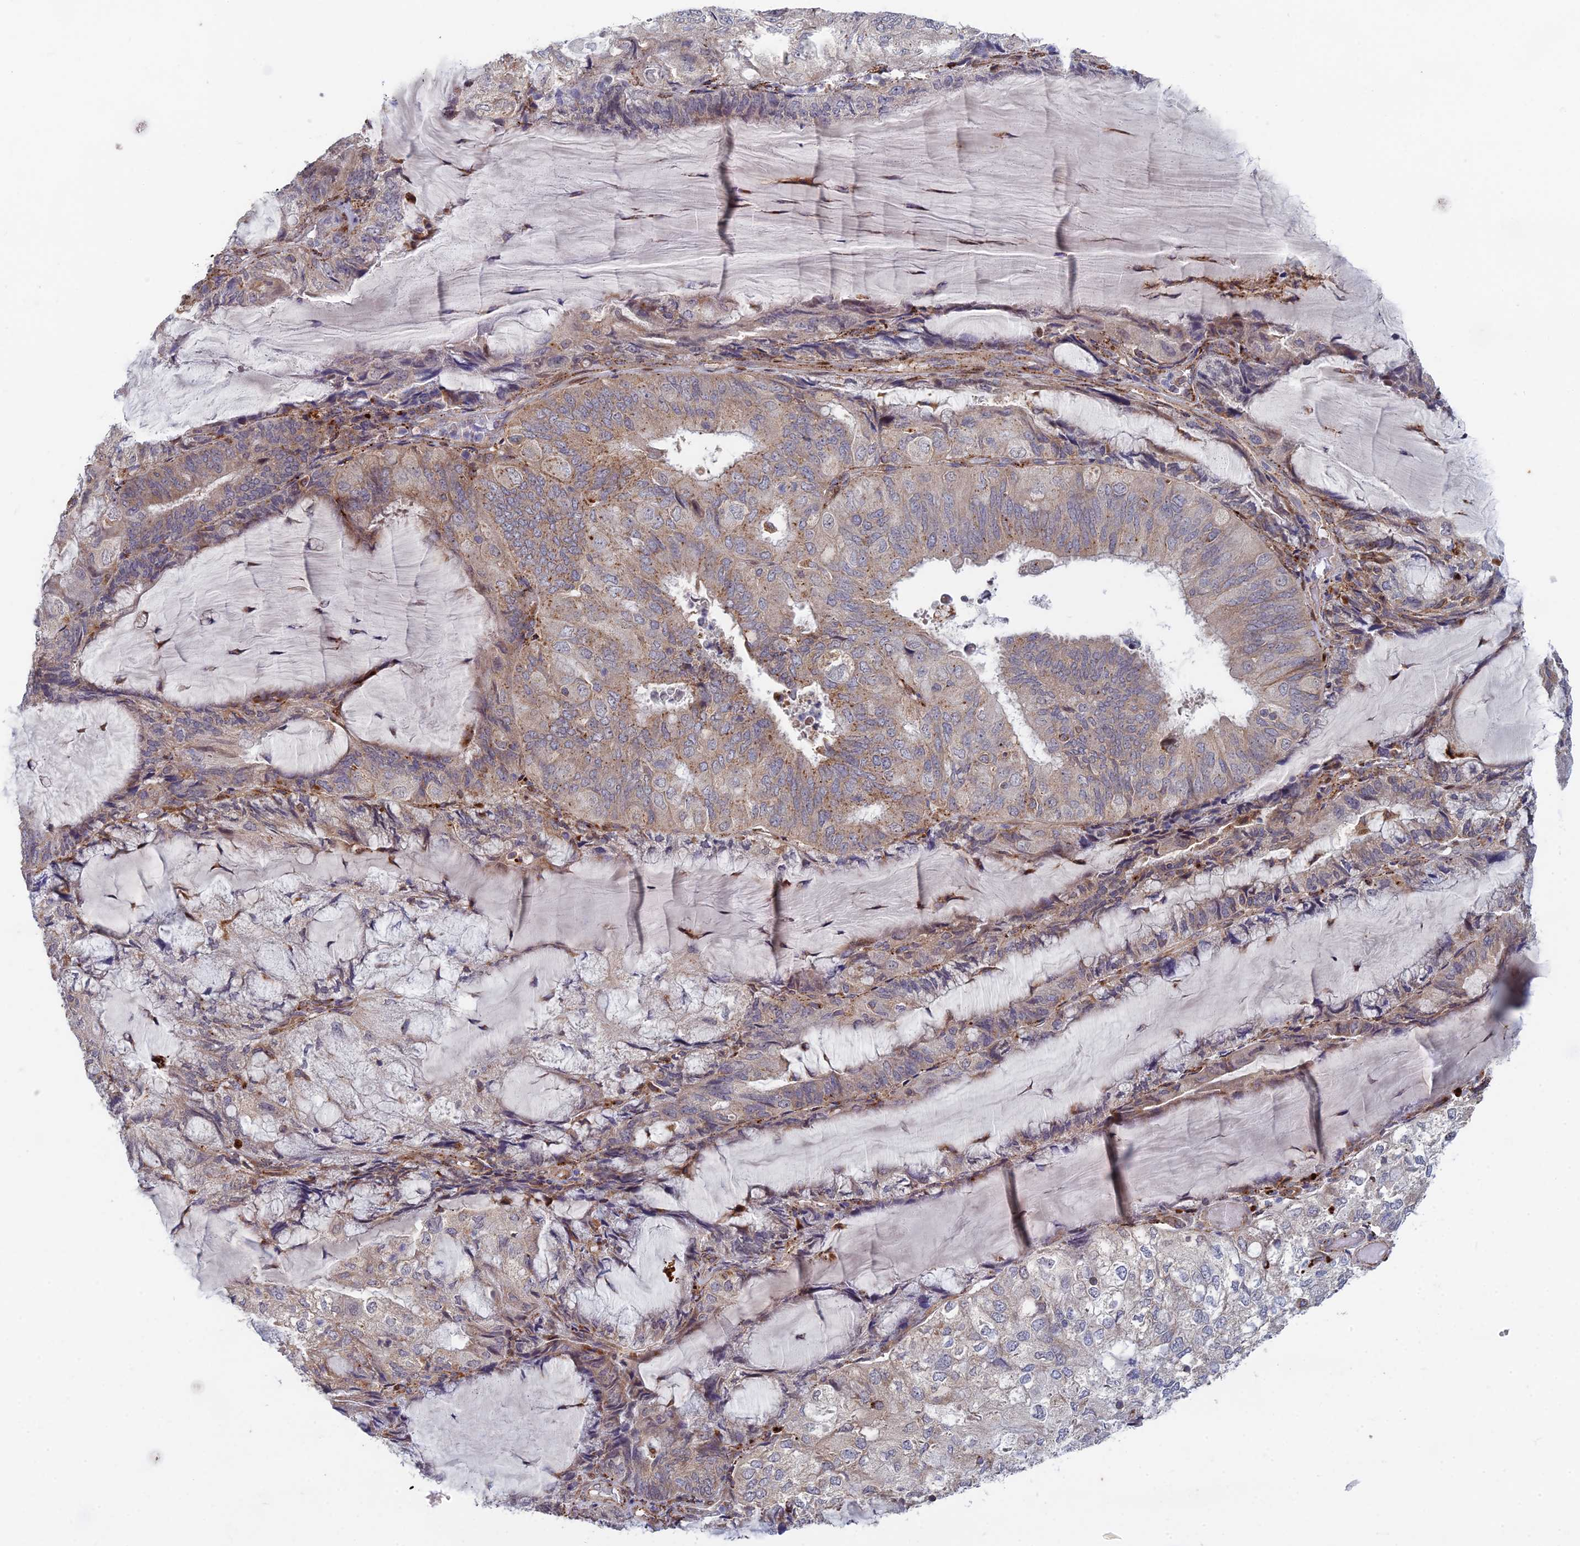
{"staining": {"intensity": "weak", "quantity": "25%-75%", "location": "cytoplasmic/membranous"}, "tissue": "endometrial cancer", "cell_type": "Tumor cells", "image_type": "cancer", "snomed": [{"axis": "morphology", "description": "Adenocarcinoma, NOS"}, {"axis": "topography", "description": "Endometrium"}], "caption": "A high-resolution micrograph shows immunohistochemistry staining of endometrial cancer (adenocarcinoma), which shows weak cytoplasmic/membranous positivity in about 25%-75% of tumor cells.", "gene": "FOXS1", "patient": {"sex": "female", "age": 81}}